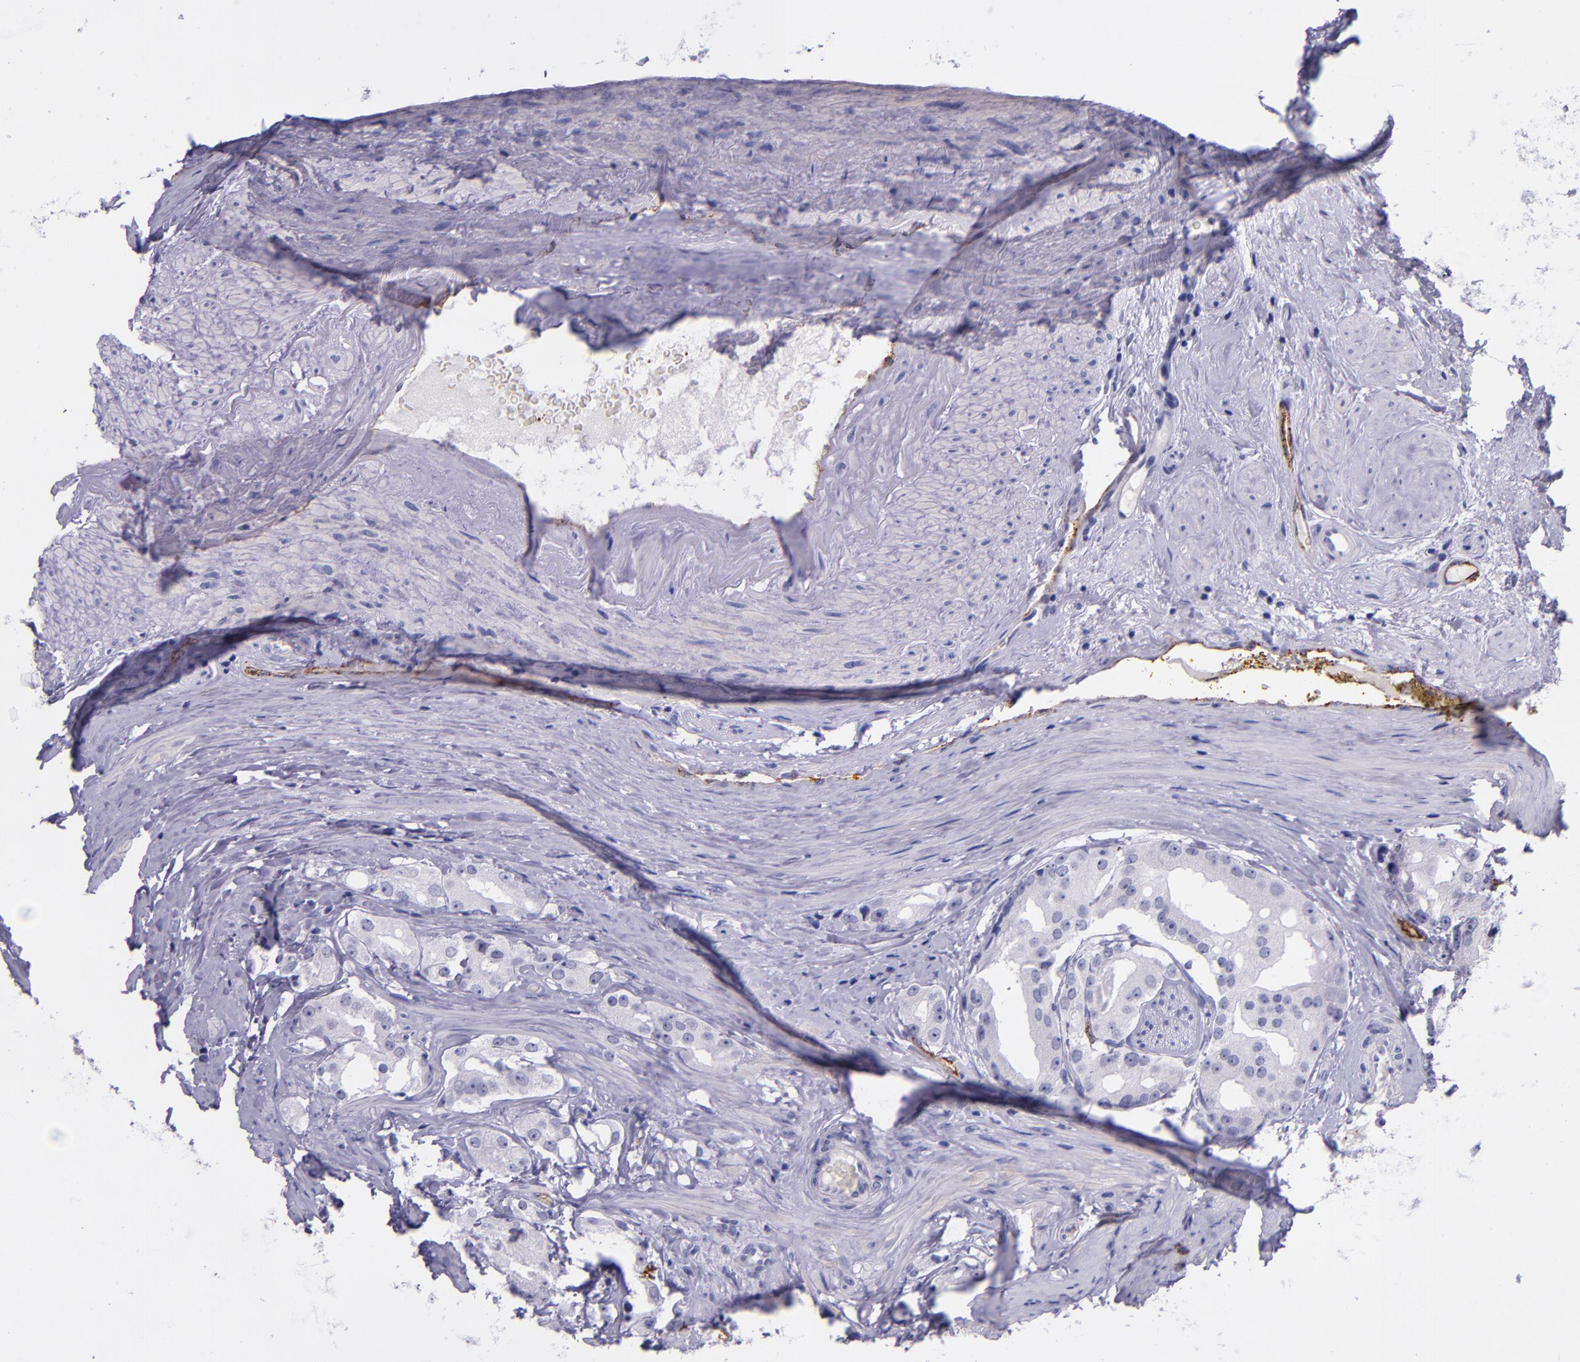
{"staining": {"intensity": "negative", "quantity": "none", "location": "none"}, "tissue": "prostate cancer", "cell_type": "Tumor cells", "image_type": "cancer", "snomed": [{"axis": "morphology", "description": "Adenocarcinoma, High grade"}, {"axis": "topography", "description": "Prostate"}], "caption": "This is a photomicrograph of IHC staining of prostate cancer (adenocarcinoma (high-grade)), which shows no positivity in tumor cells.", "gene": "SELE", "patient": {"sex": "male", "age": 68}}